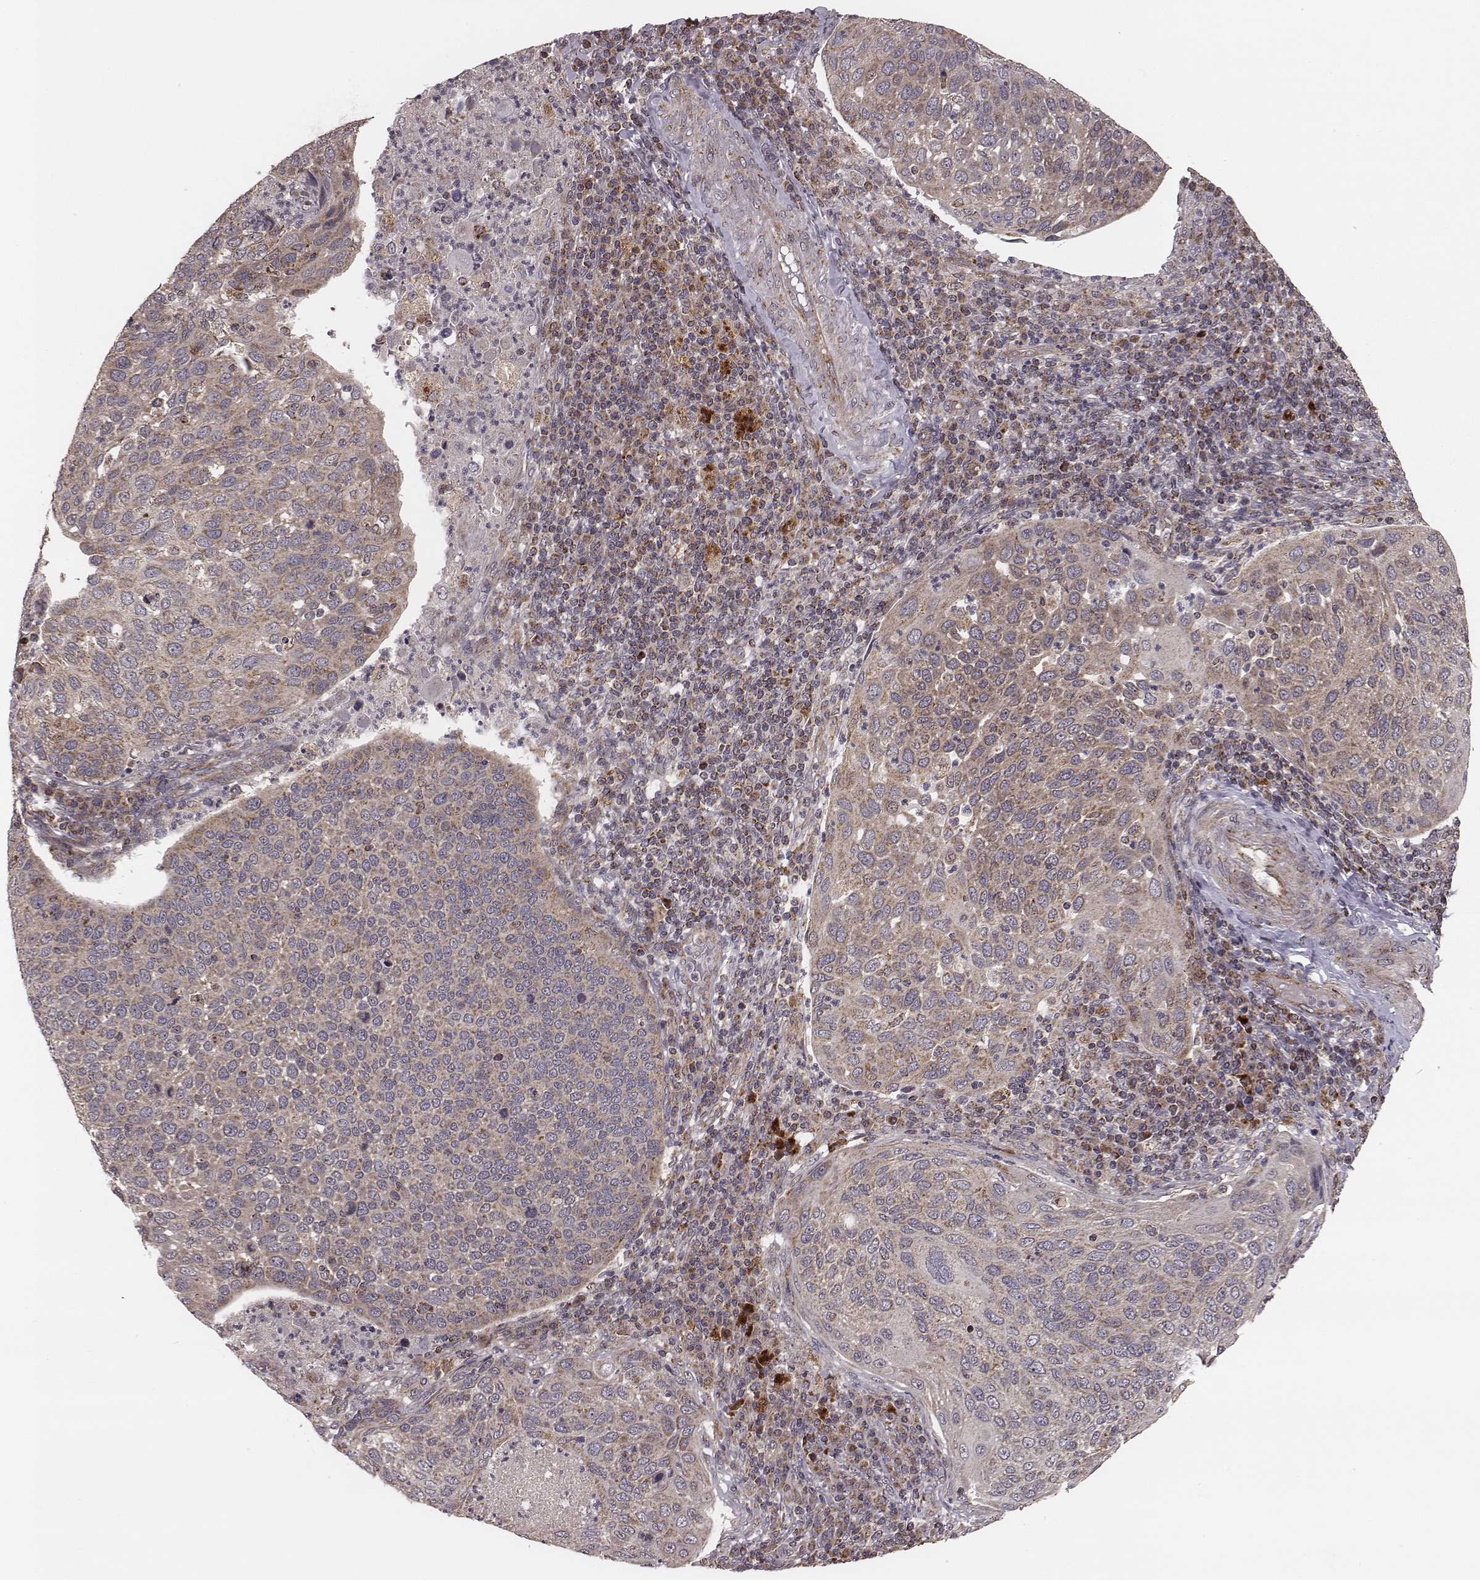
{"staining": {"intensity": "moderate", "quantity": "25%-75%", "location": "cytoplasmic/membranous"}, "tissue": "cervical cancer", "cell_type": "Tumor cells", "image_type": "cancer", "snomed": [{"axis": "morphology", "description": "Squamous cell carcinoma, NOS"}, {"axis": "topography", "description": "Cervix"}], "caption": "Protein positivity by immunohistochemistry exhibits moderate cytoplasmic/membranous staining in approximately 25%-75% of tumor cells in cervical squamous cell carcinoma.", "gene": "ZDHHC21", "patient": {"sex": "female", "age": 54}}